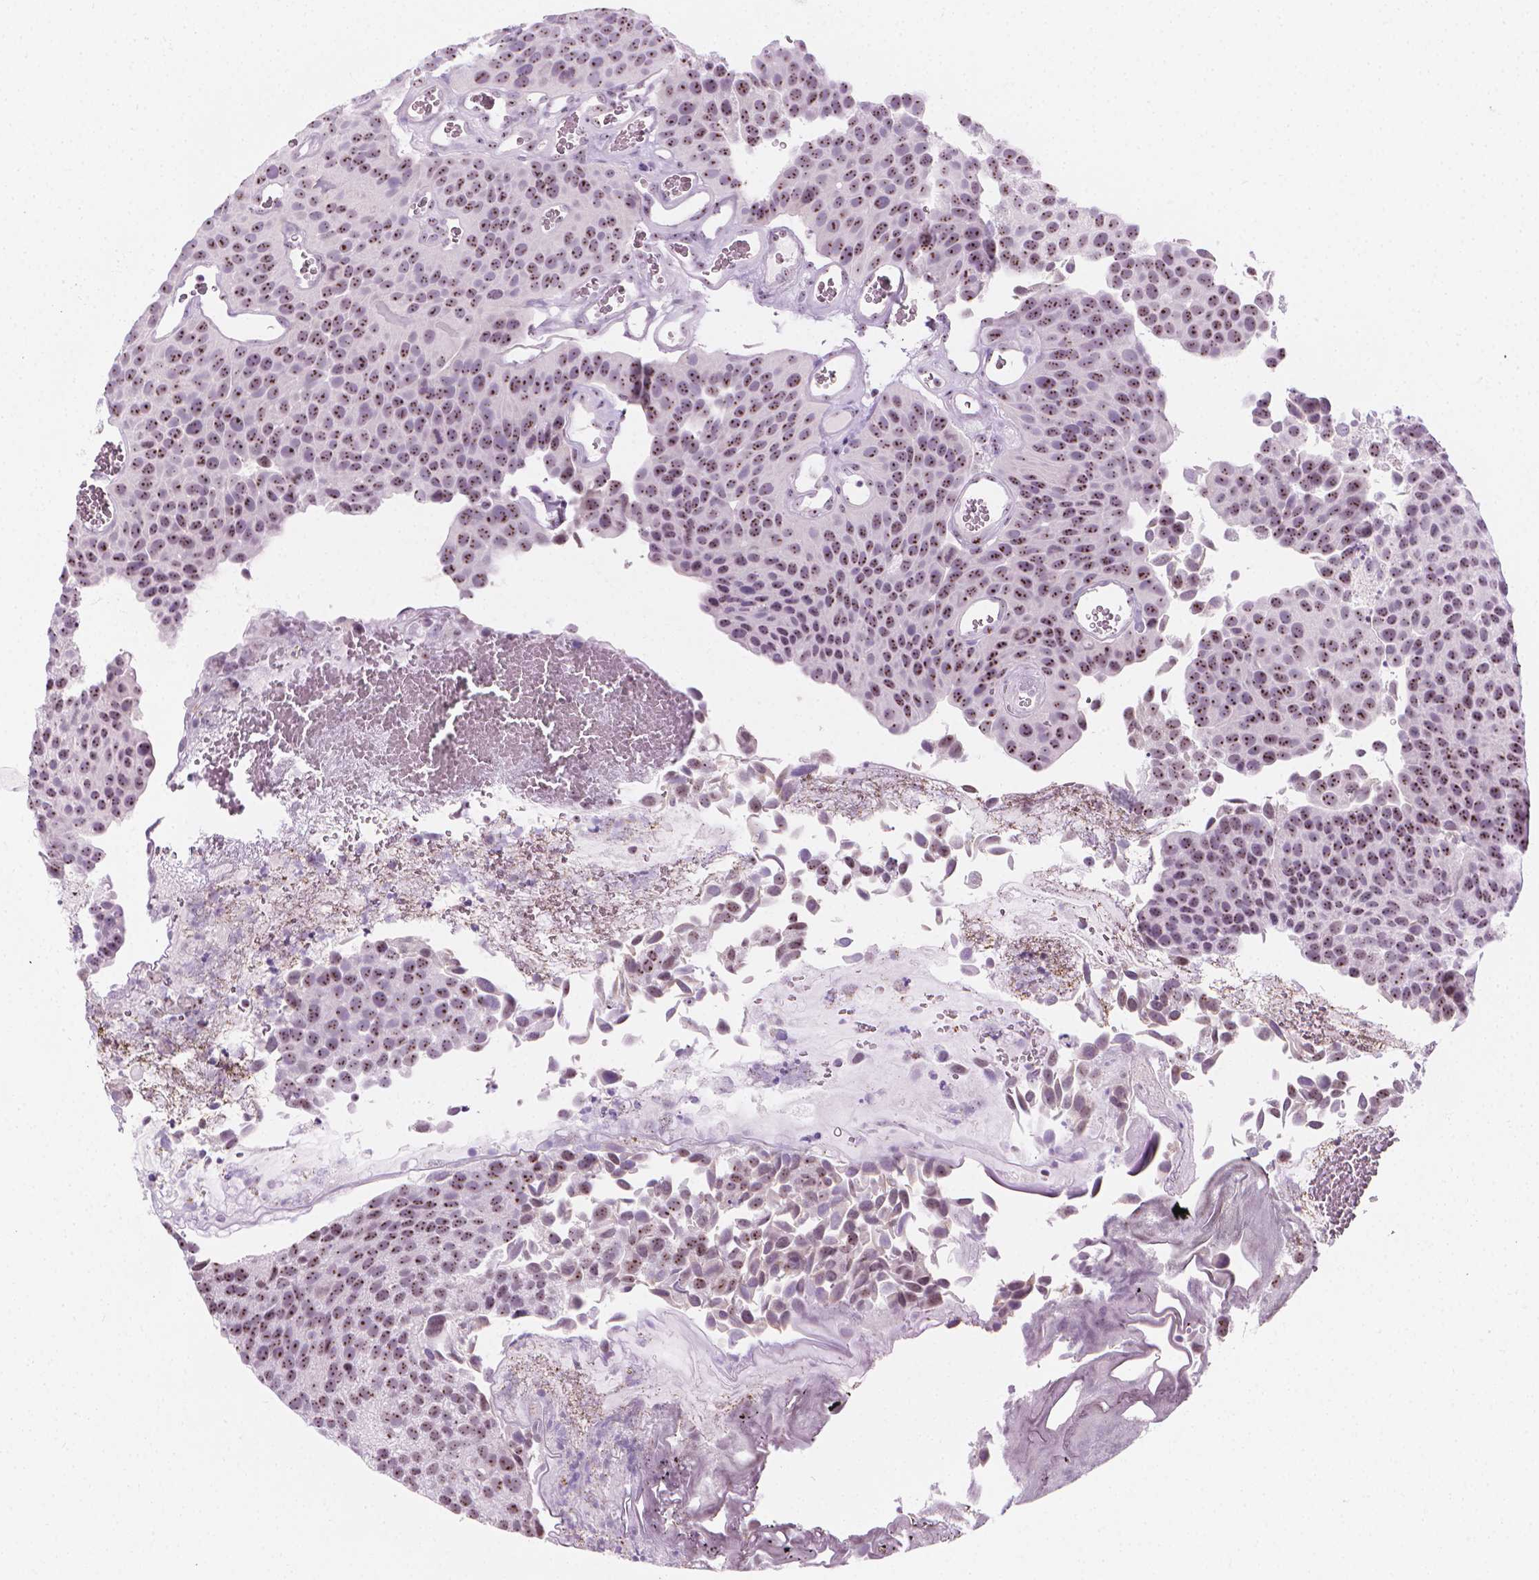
{"staining": {"intensity": "moderate", "quantity": ">75%", "location": "nuclear"}, "tissue": "urothelial cancer", "cell_type": "Tumor cells", "image_type": "cancer", "snomed": [{"axis": "morphology", "description": "Urothelial carcinoma, Low grade"}, {"axis": "topography", "description": "Urinary bladder"}], "caption": "Immunohistochemical staining of human urothelial cancer shows moderate nuclear protein expression in approximately >75% of tumor cells. The staining is performed using DAB brown chromogen to label protein expression. The nuclei are counter-stained blue using hematoxylin.", "gene": "NOL7", "patient": {"sex": "female", "age": 69}}